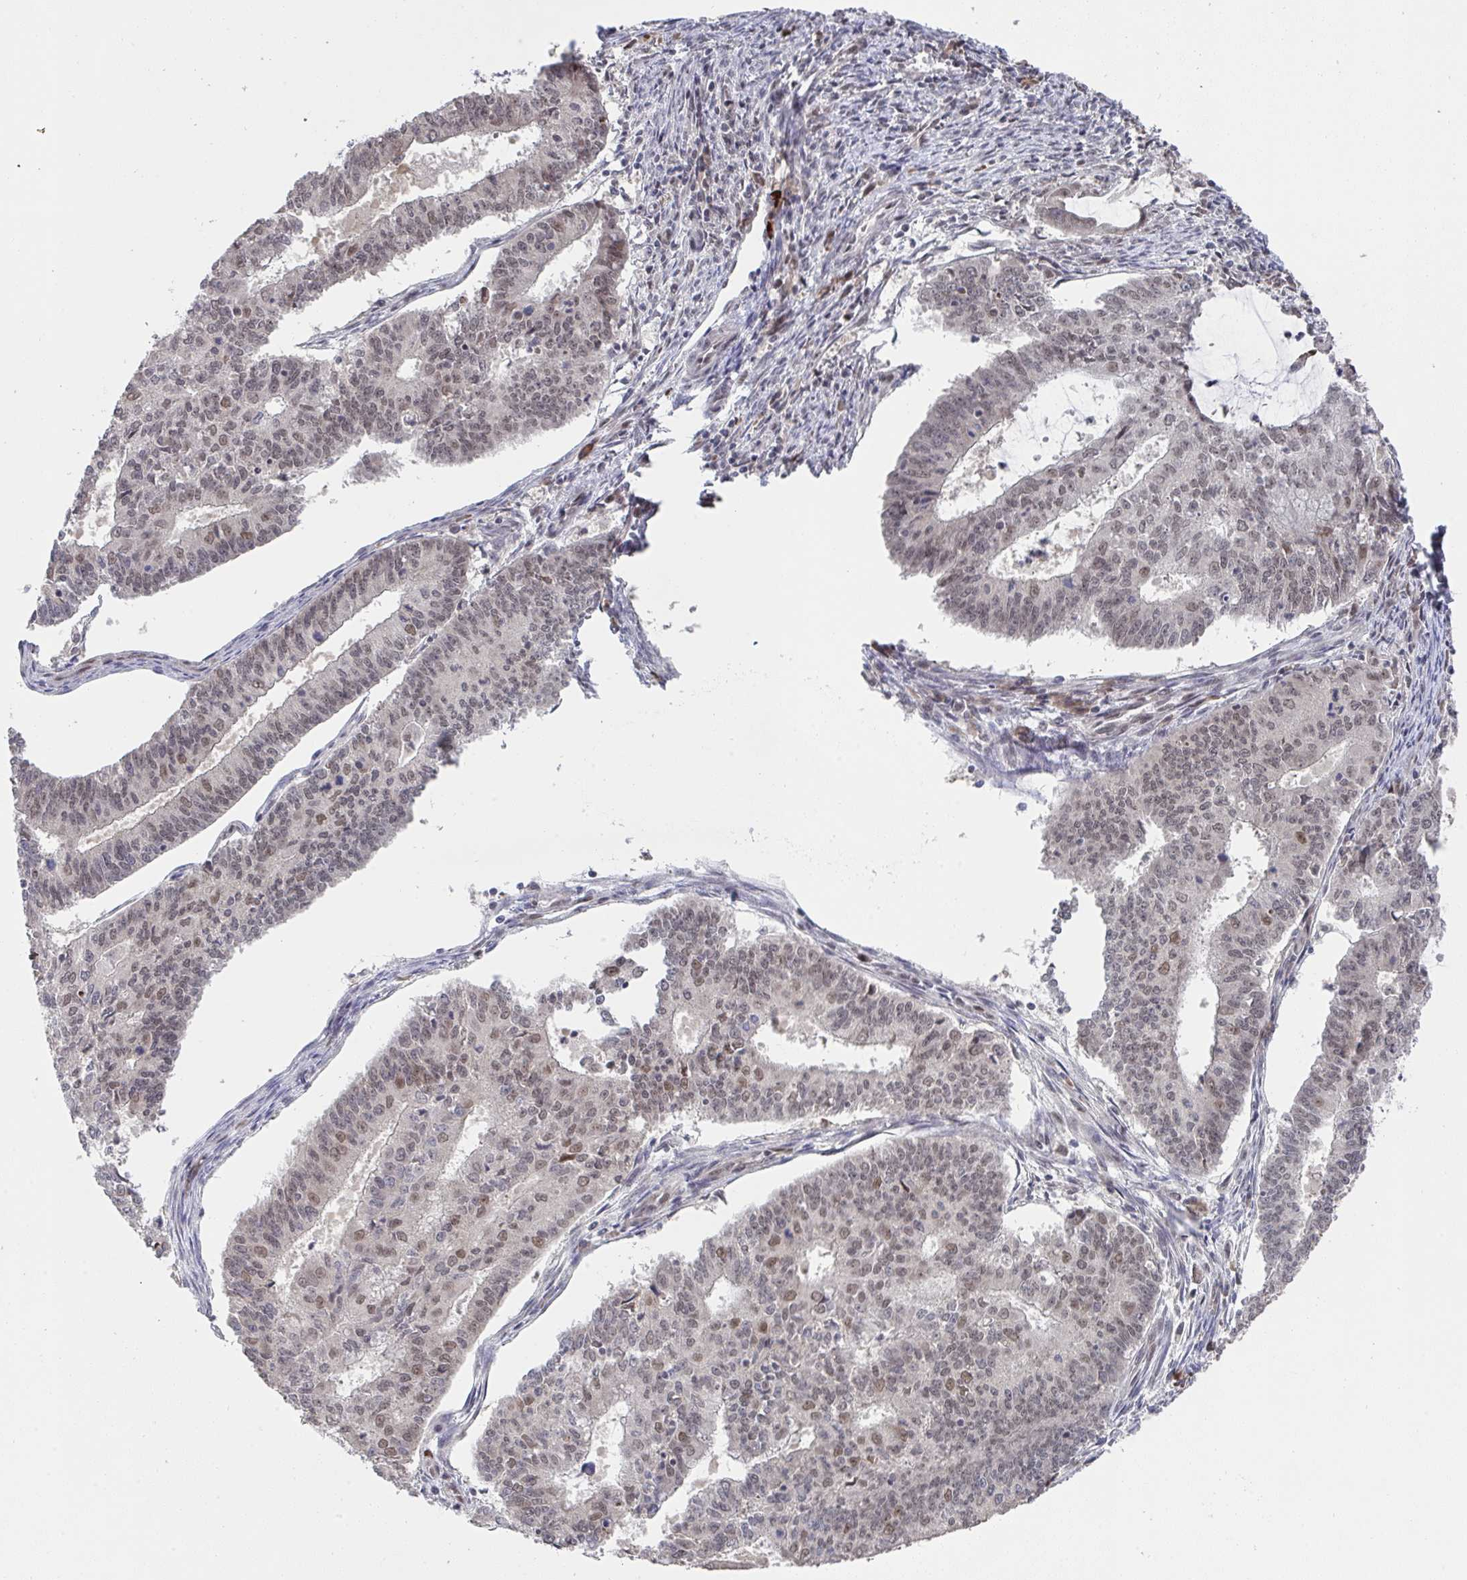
{"staining": {"intensity": "moderate", "quantity": ">75%", "location": "nuclear"}, "tissue": "endometrial cancer", "cell_type": "Tumor cells", "image_type": "cancer", "snomed": [{"axis": "morphology", "description": "Adenocarcinoma, NOS"}, {"axis": "topography", "description": "Endometrium"}], "caption": "Protein staining displays moderate nuclear staining in approximately >75% of tumor cells in endometrial adenocarcinoma.", "gene": "JMJD1C", "patient": {"sex": "female", "age": 61}}